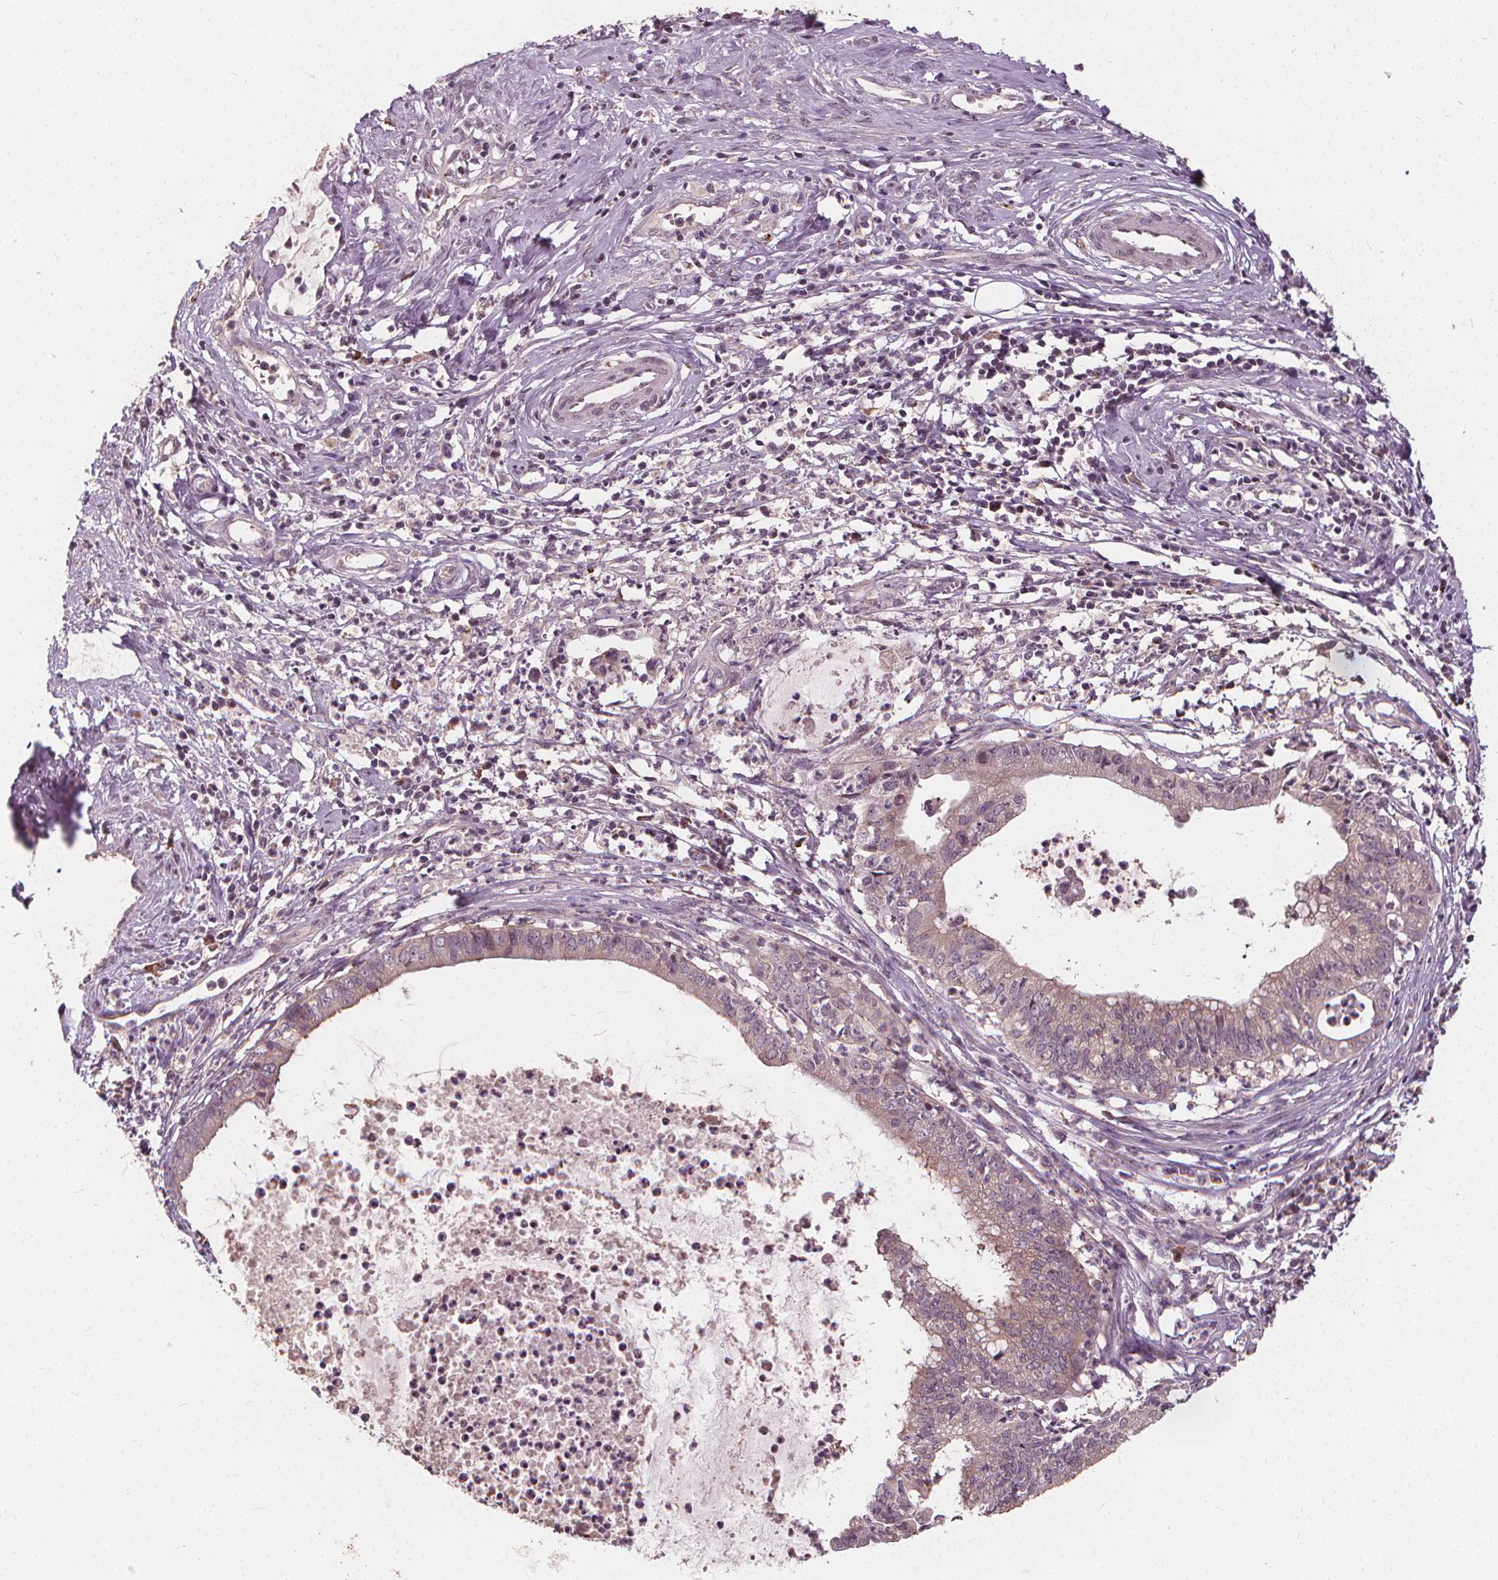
{"staining": {"intensity": "weak", "quantity": "<25%", "location": "cytoplasmic/membranous"}, "tissue": "cervical cancer", "cell_type": "Tumor cells", "image_type": "cancer", "snomed": [{"axis": "morphology", "description": "Normal tissue, NOS"}, {"axis": "morphology", "description": "Adenocarcinoma, NOS"}, {"axis": "topography", "description": "Cervix"}], "caption": "Micrograph shows no significant protein expression in tumor cells of adenocarcinoma (cervical).", "gene": "IPO13", "patient": {"sex": "female", "age": 38}}